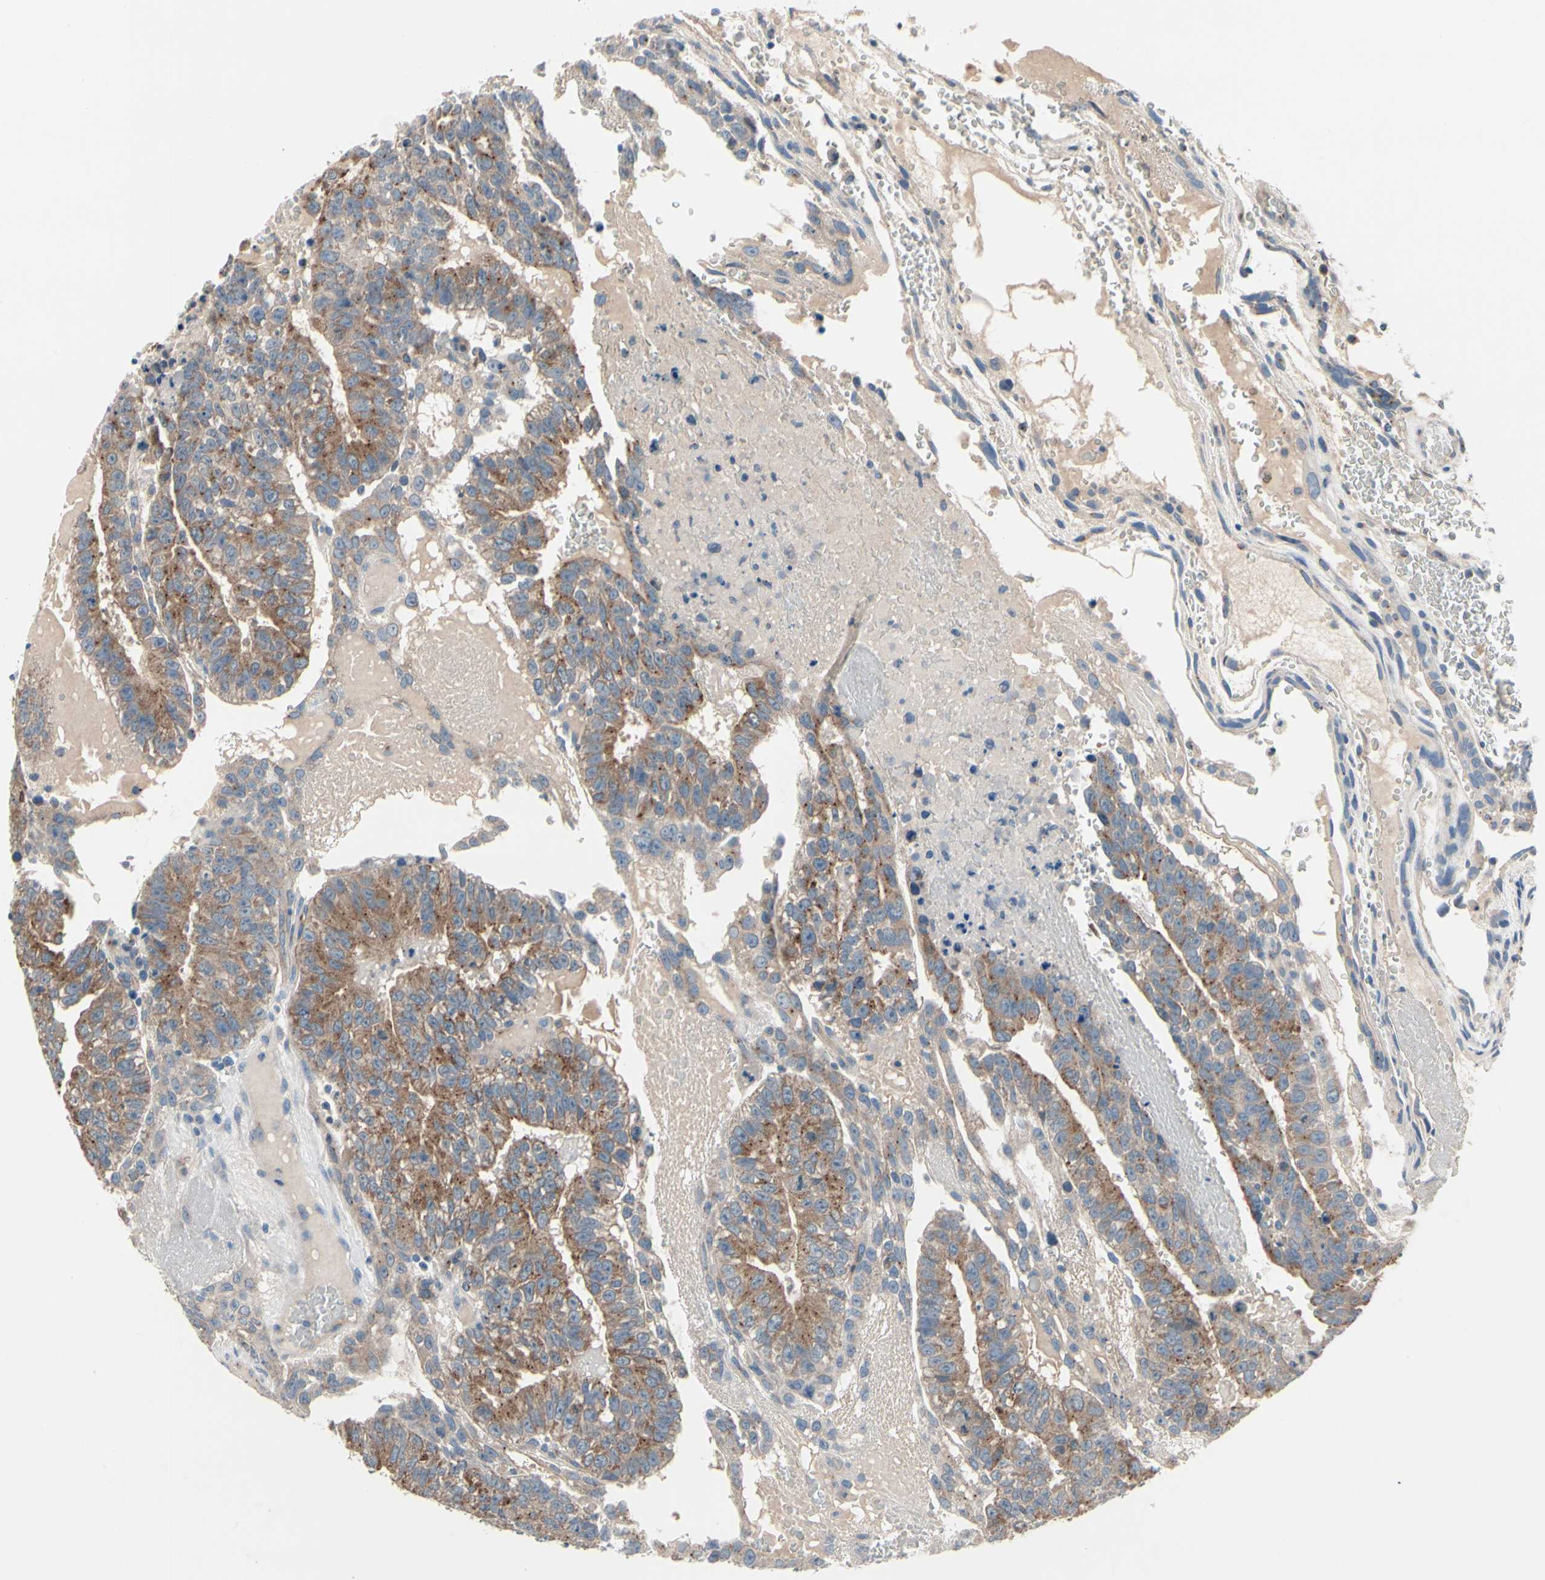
{"staining": {"intensity": "moderate", "quantity": ">75%", "location": "cytoplasmic/membranous"}, "tissue": "testis cancer", "cell_type": "Tumor cells", "image_type": "cancer", "snomed": [{"axis": "morphology", "description": "Seminoma, NOS"}, {"axis": "morphology", "description": "Carcinoma, Embryonal, NOS"}, {"axis": "topography", "description": "Testis"}], "caption": "Immunohistochemical staining of testis cancer reveals medium levels of moderate cytoplasmic/membranous protein positivity in about >75% of tumor cells.", "gene": "PRKAR2B", "patient": {"sex": "male", "age": 52}}